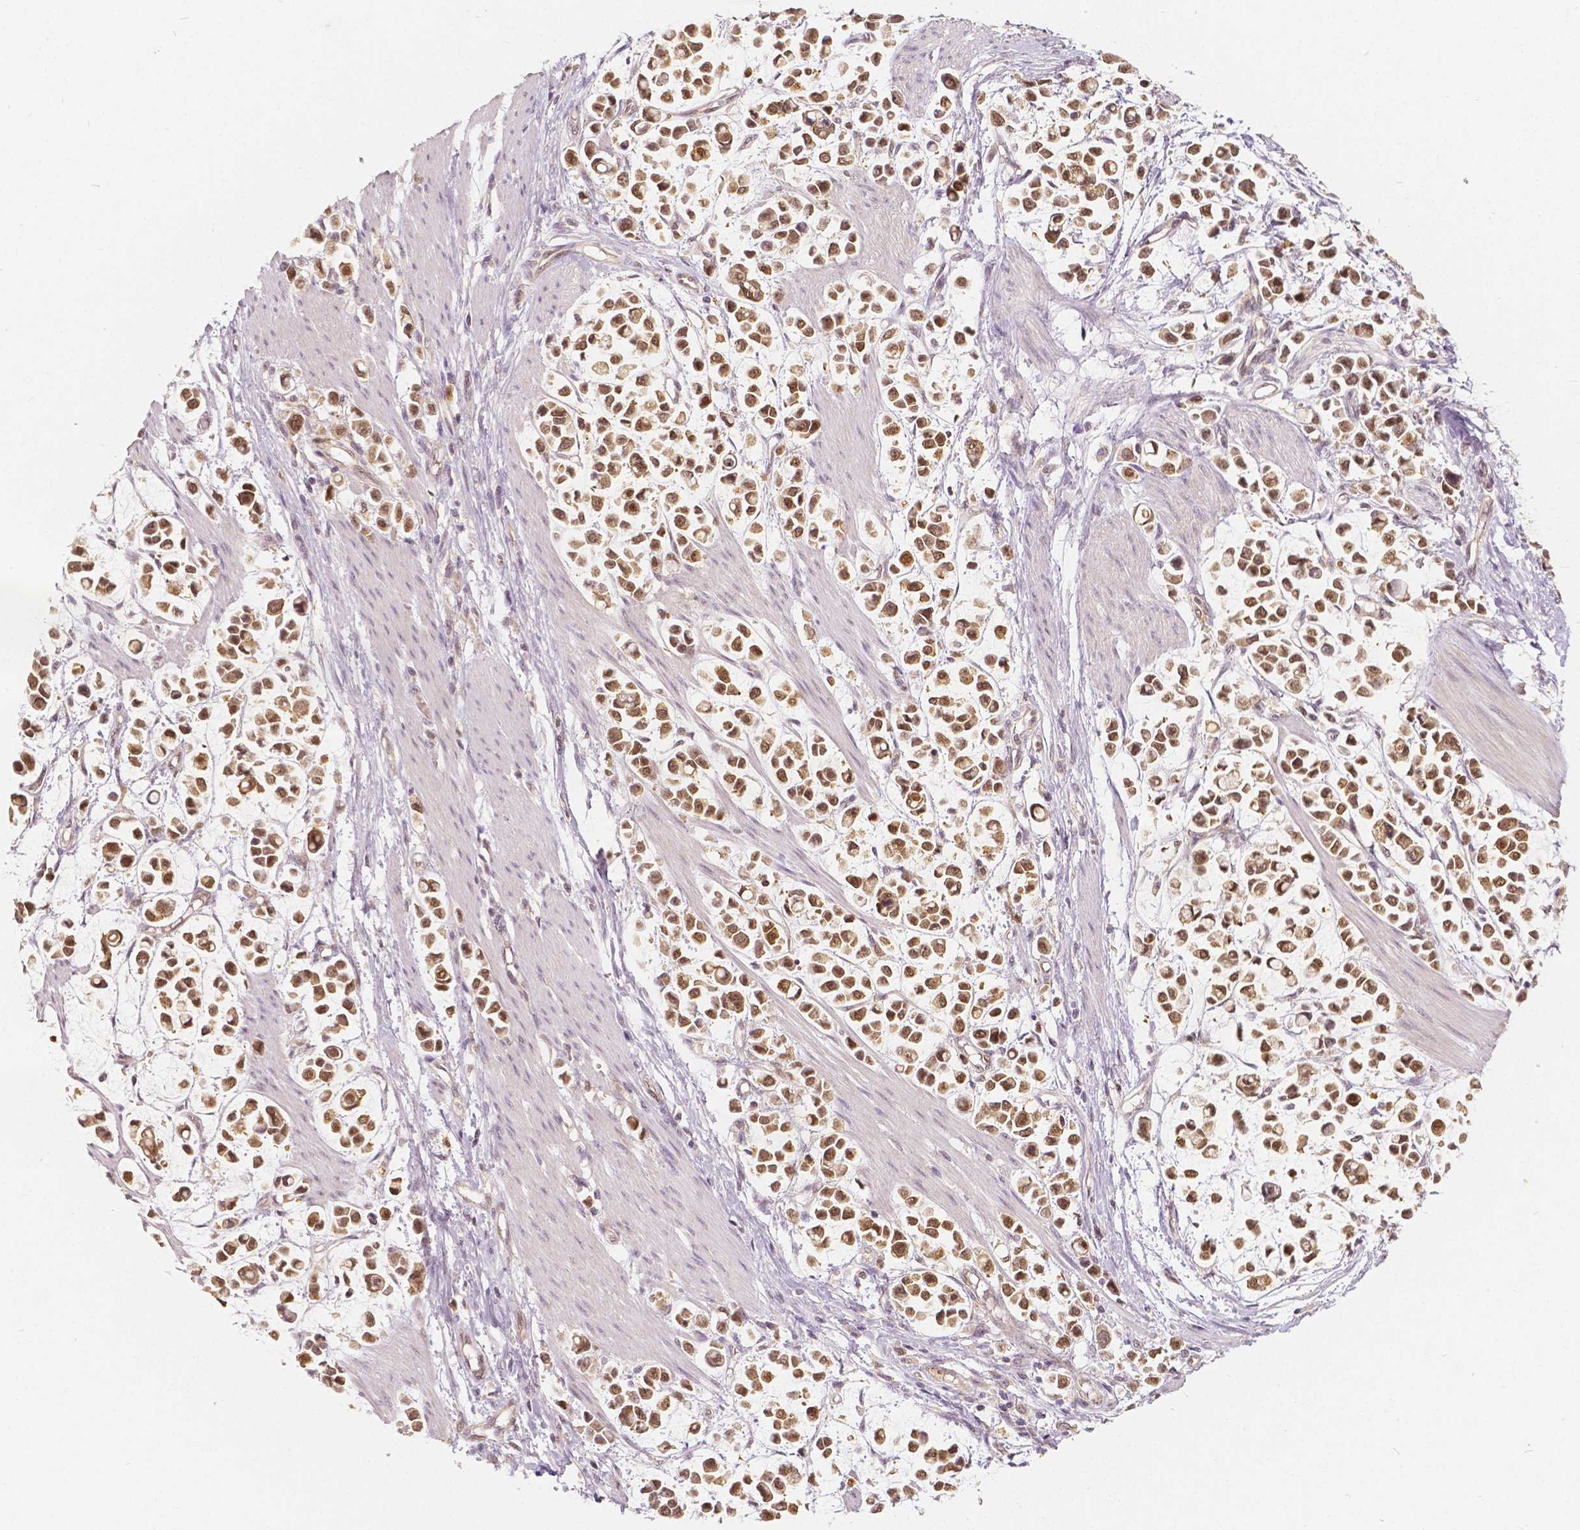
{"staining": {"intensity": "moderate", "quantity": ">75%", "location": "cytoplasmic/membranous,nuclear"}, "tissue": "stomach cancer", "cell_type": "Tumor cells", "image_type": "cancer", "snomed": [{"axis": "morphology", "description": "Adenocarcinoma, NOS"}, {"axis": "topography", "description": "Stomach"}], "caption": "Human stomach cancer stained with a protein marker displays moderate staining in tumor cells.", "gene": "NAPRT", "patient": {"sex": "male", "age": 82}}